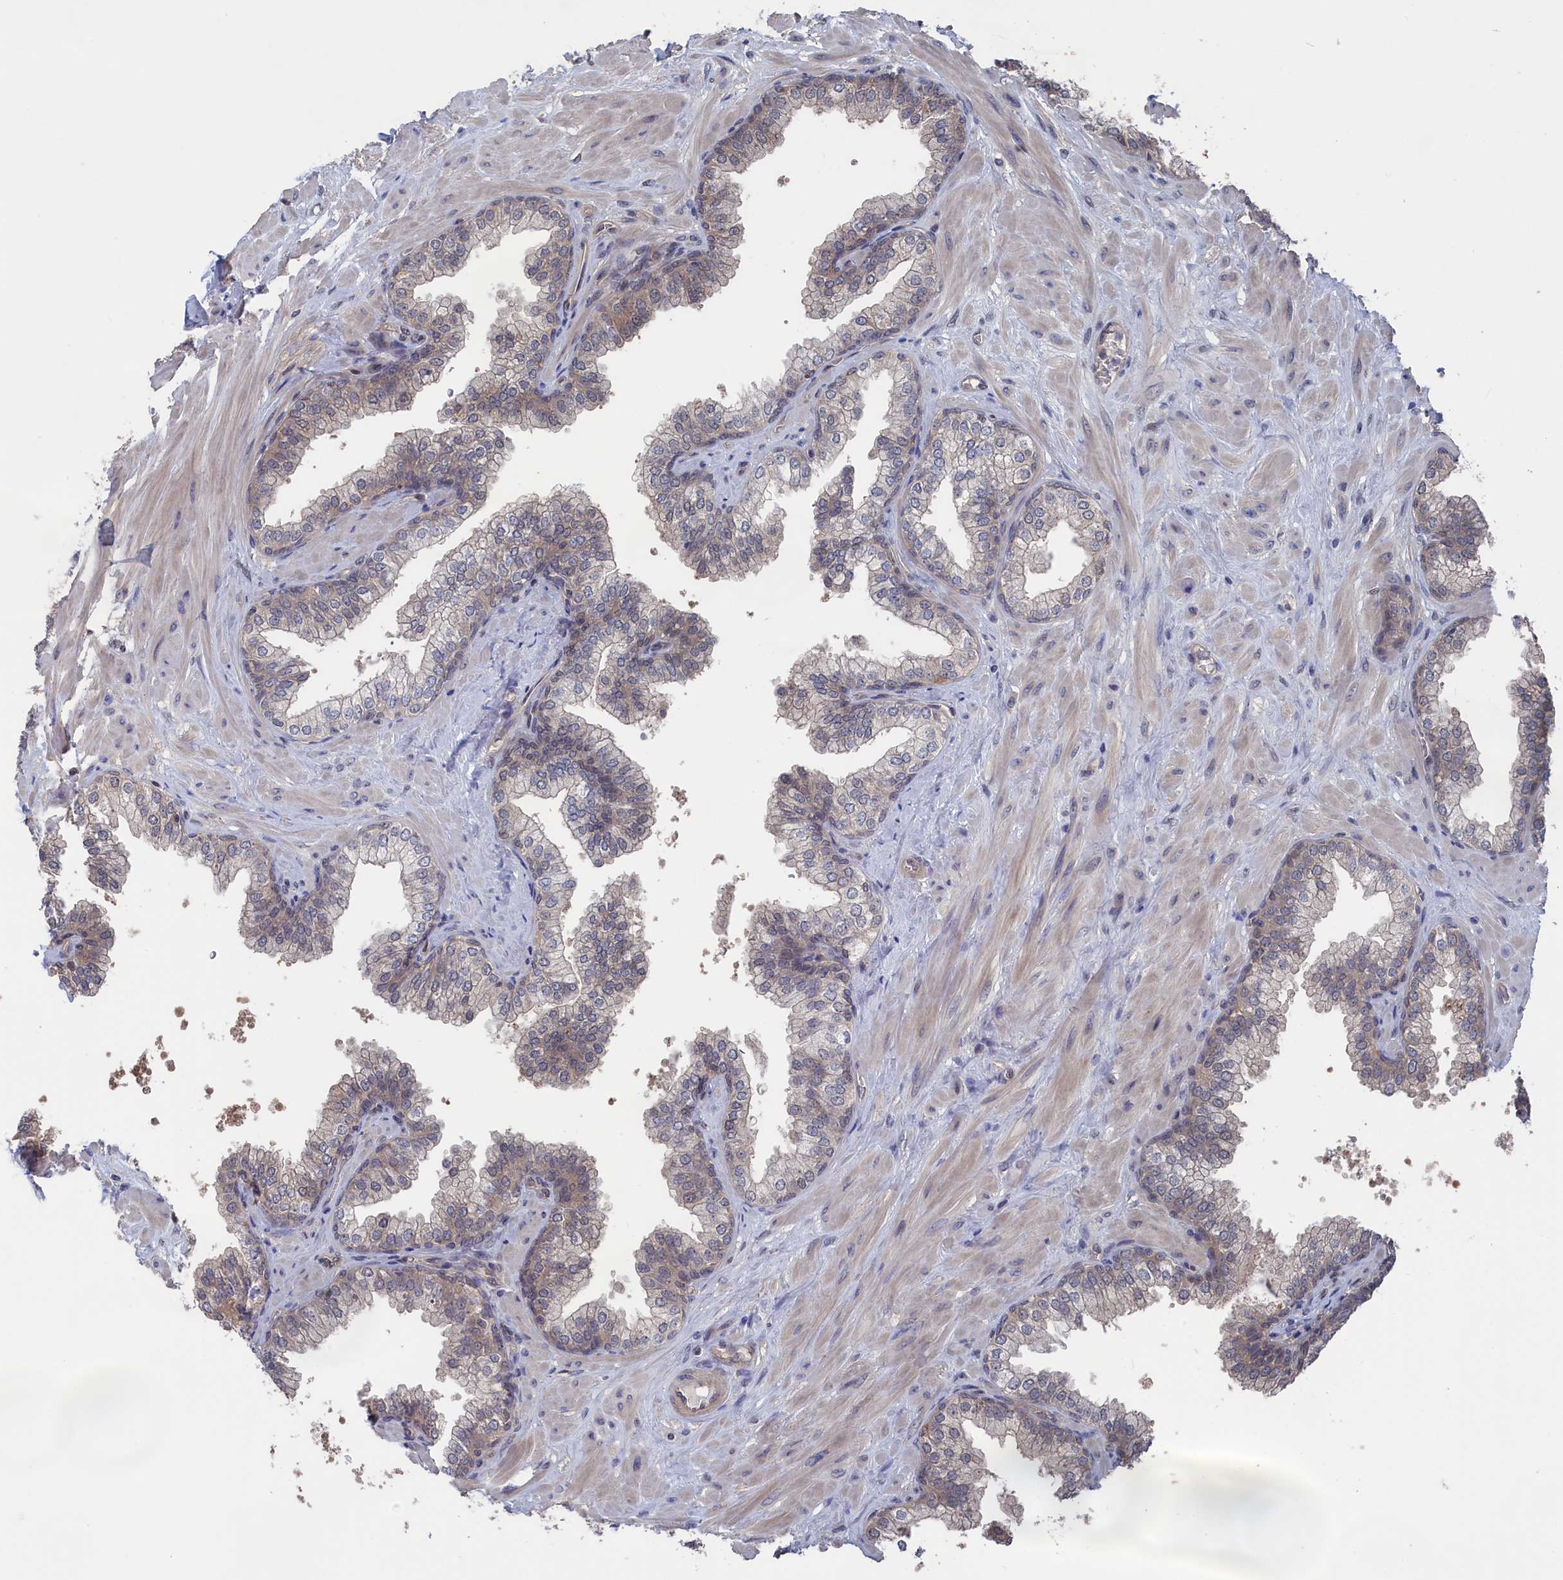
{"staining": {"intensity": "weak", "quantity": "25%-75%", "location": "cytoplasmic/membranous"}, "tissue": "prostate", "cell_type": "Glandular cells", "image_type": "normal", "snomed": [{"axis": "morphology", "description": "Normal tissue, NOS"}, {"axis": "topography", "description": "Prostate"}], "caption": "A brown stain highlights weak cytoplasmic/membranous expression of a protein in glandular cells of benign human prostate. The staining was performed using DAB (3,3'-diaminobenzidine) to visualize the protein expression in brown, while the nuclei were stained in blue with hematoxylin (Magnification: 20x).", "gene": "NUTF2", "patient": {"sex": "male", "age": 60}}